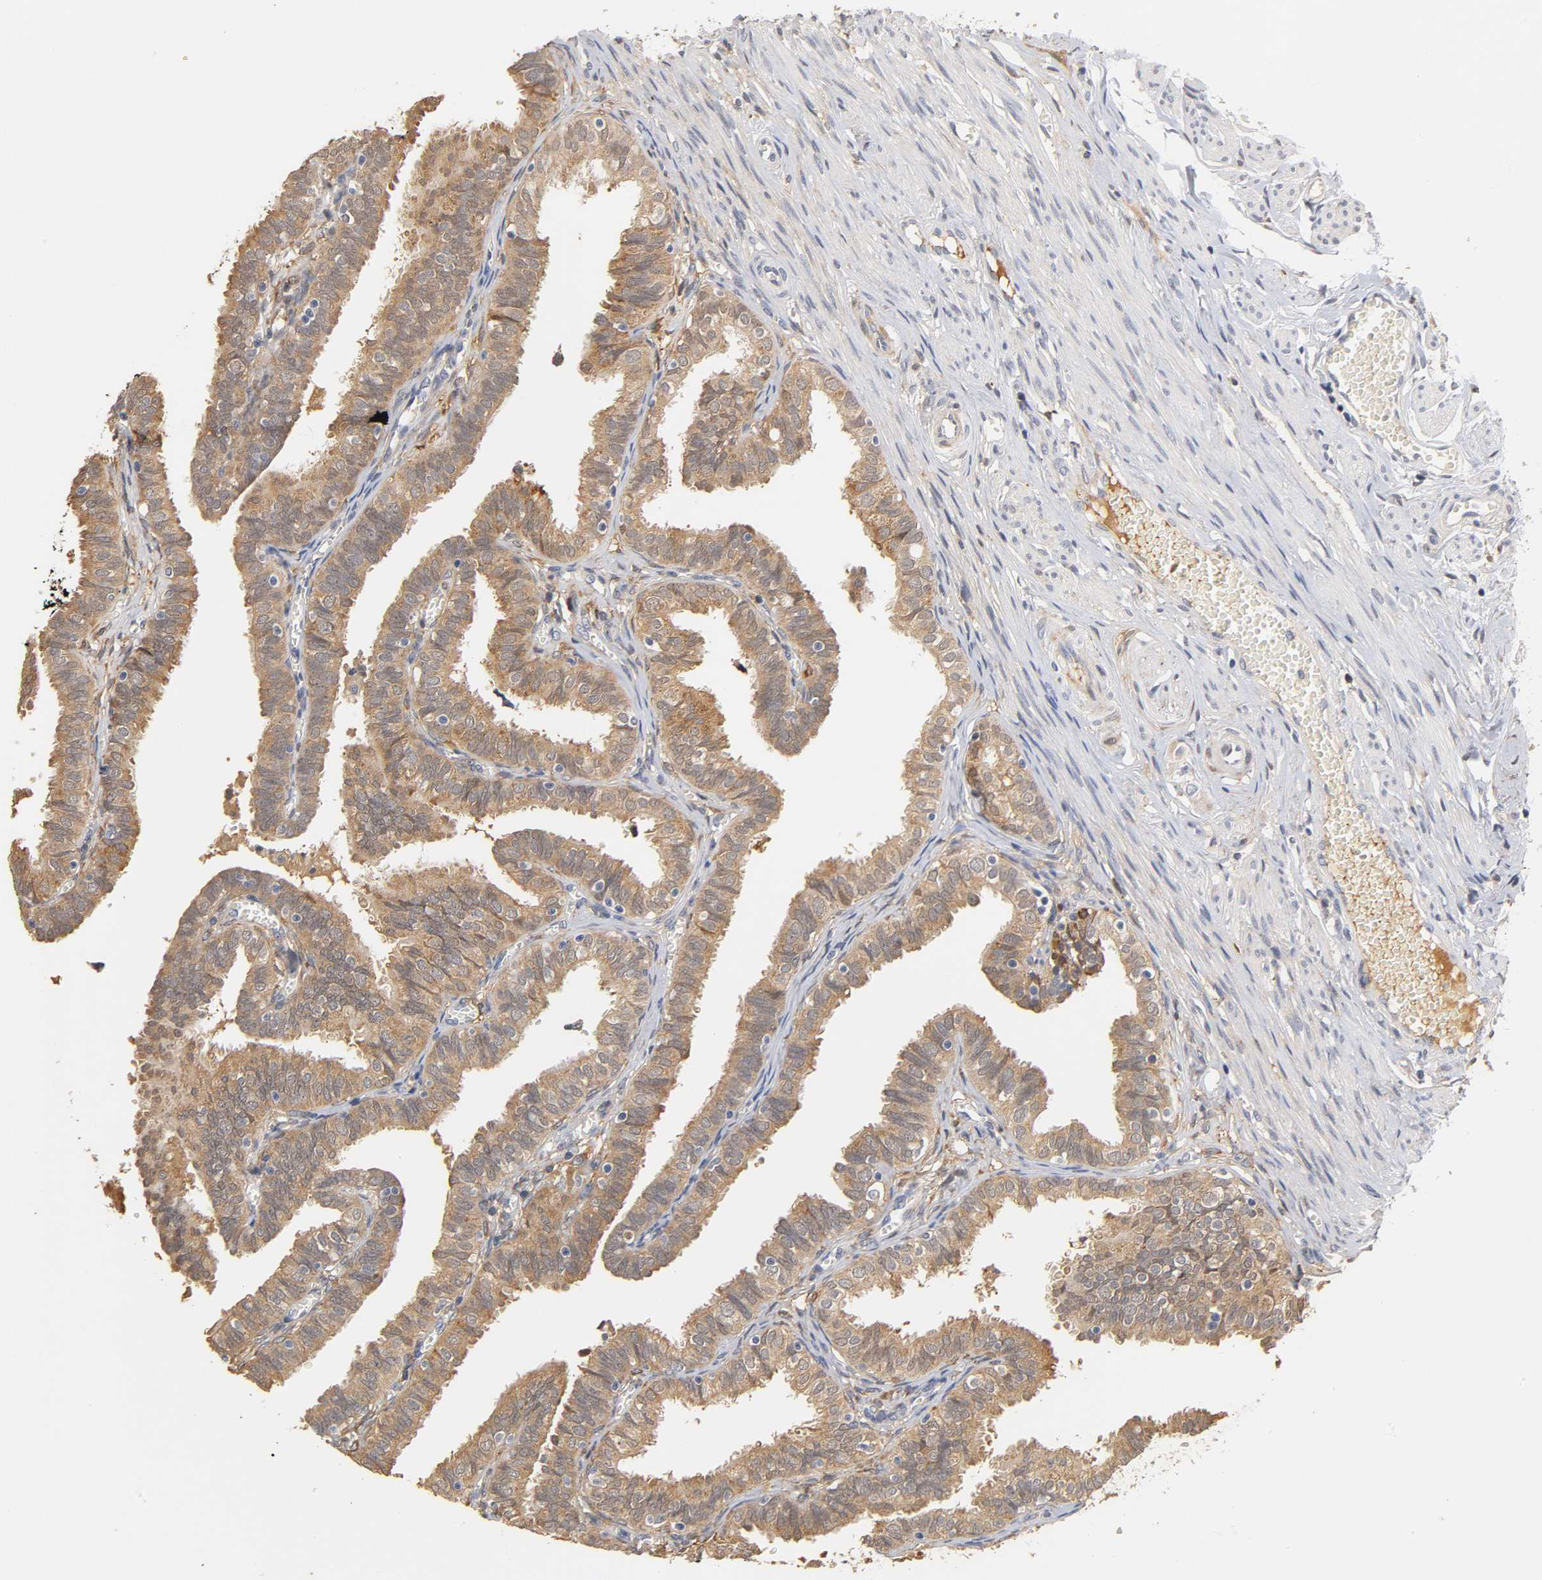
{"staining": {"intensity": "moderate", "quantity": ">75%", "location": "cytoplasmic/membranous"}, "tissue": "fallopian tube", "cell_type": "Glandular cells", "image_type": "normal", "snomed": [{"axis": "morphology", "description": "Normal tissue, NOS"}, {"axis": "topography", "description": "Fallopian tube"}], "caption": "A medium amount of moderate cytoplasmic/membranous staining is appreciated in approximately >75% of glandular cells in unremarkable fallopian tube. Immunohistochemistry (ihc) stains the protein of interest in brown and the nuclei are stained blue.", "gene": "GSTZ1", "patient": {"sex": "female", "age": 46}}